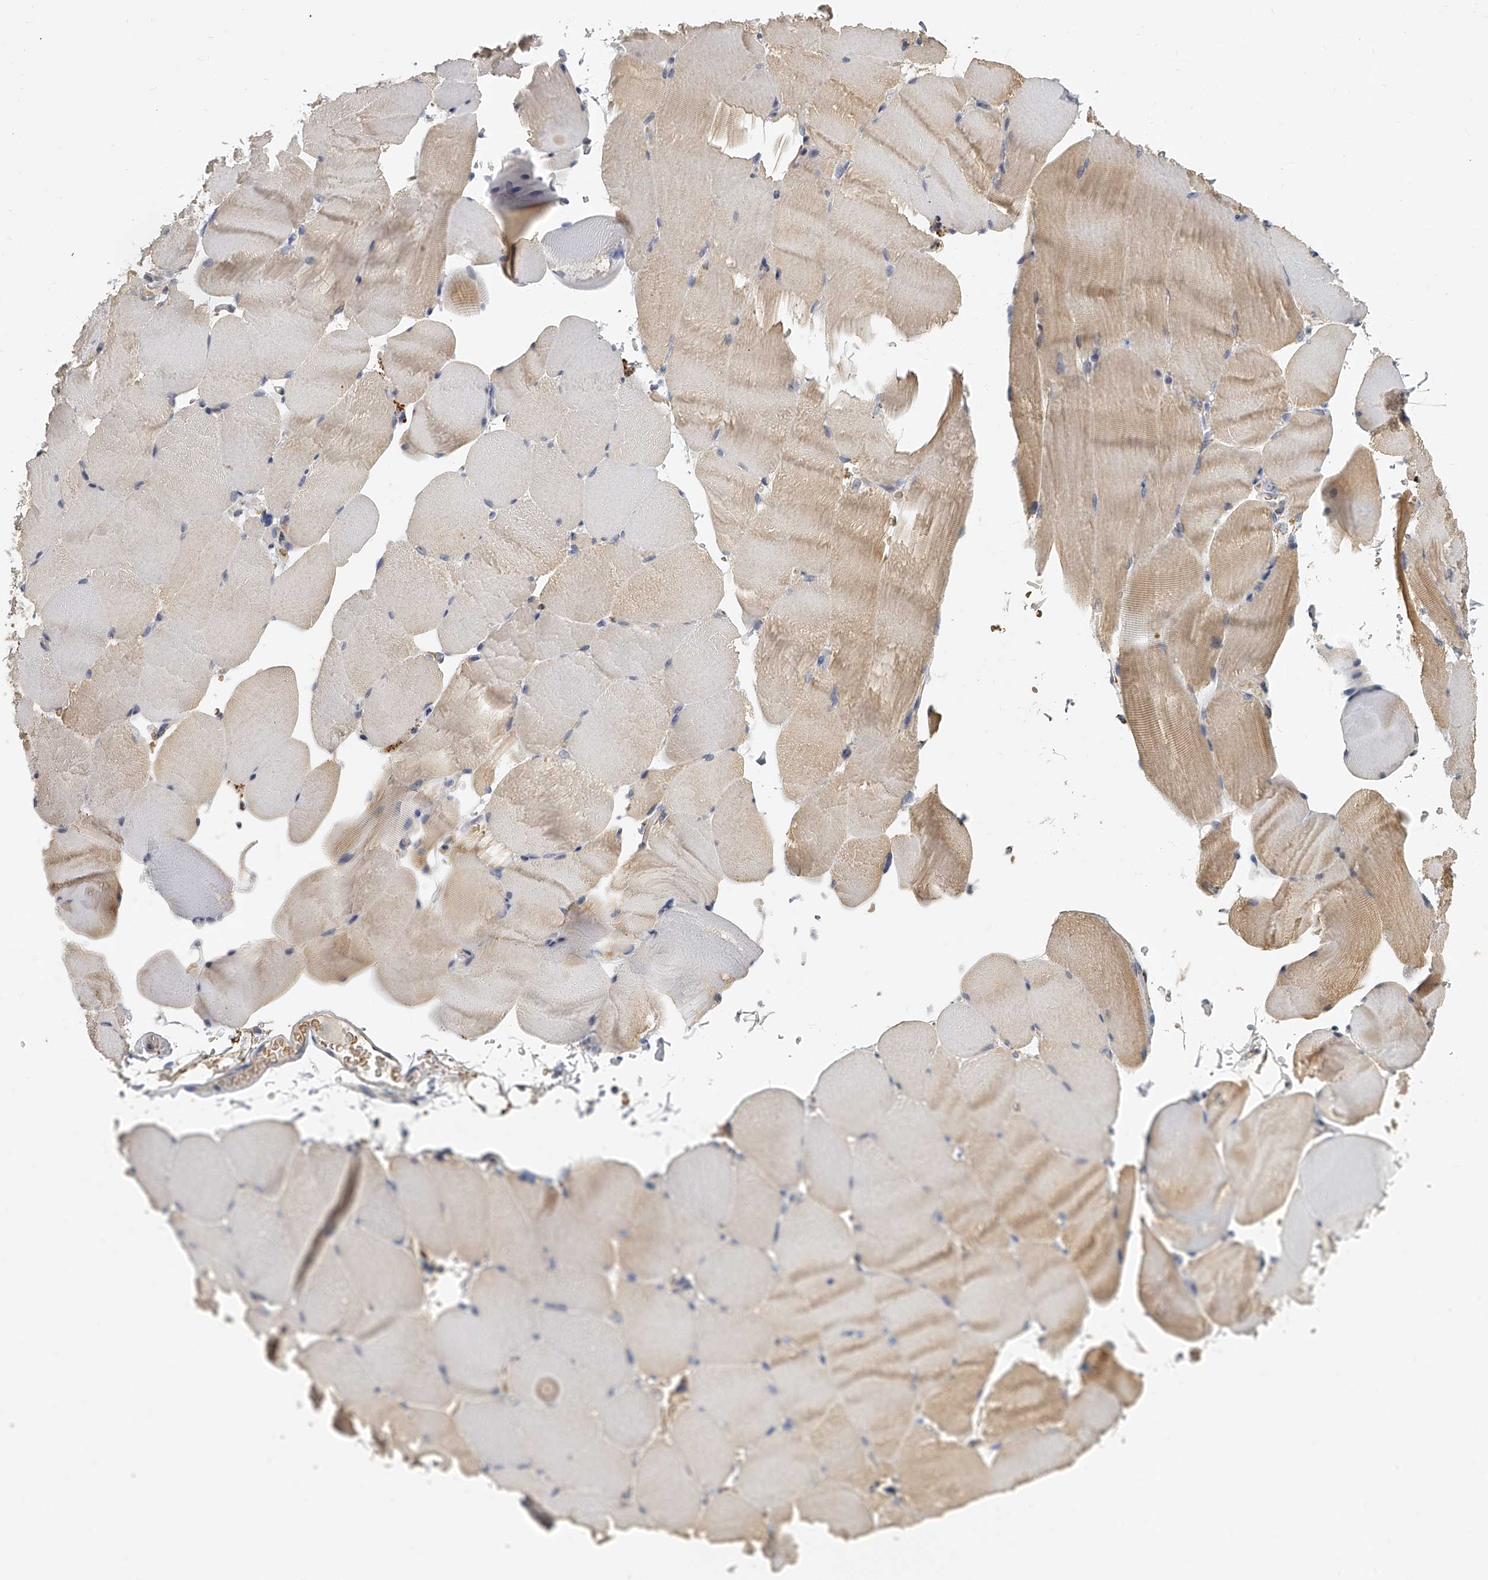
{"staining": {"intensity": "moderate", "quantity": "25%-75%", "location": "cytoplasmic/membranous"}, "tissue": "skeletal muscle", "cell_type": "Myocytes", "image_type": "normal", "snomed": [{"axis": "morphology", "description": "Normal tissue, NOS"}, {"axis": "topography", "description": "Skeletal muscle"}, {"axis": "topography", "description": "Parathyroid gland"}], "caption": "Protein analysis of normal skeletal muscle exhibits moderate cytoplasmic/membranous staining in approximately 25%-75% of myocytes. Immunohistochemistry stains the protein of interest in brown and the nuclei are stained blue.", "gene": "KLHL7", "patient": {"sex": "female", "age": 37}}